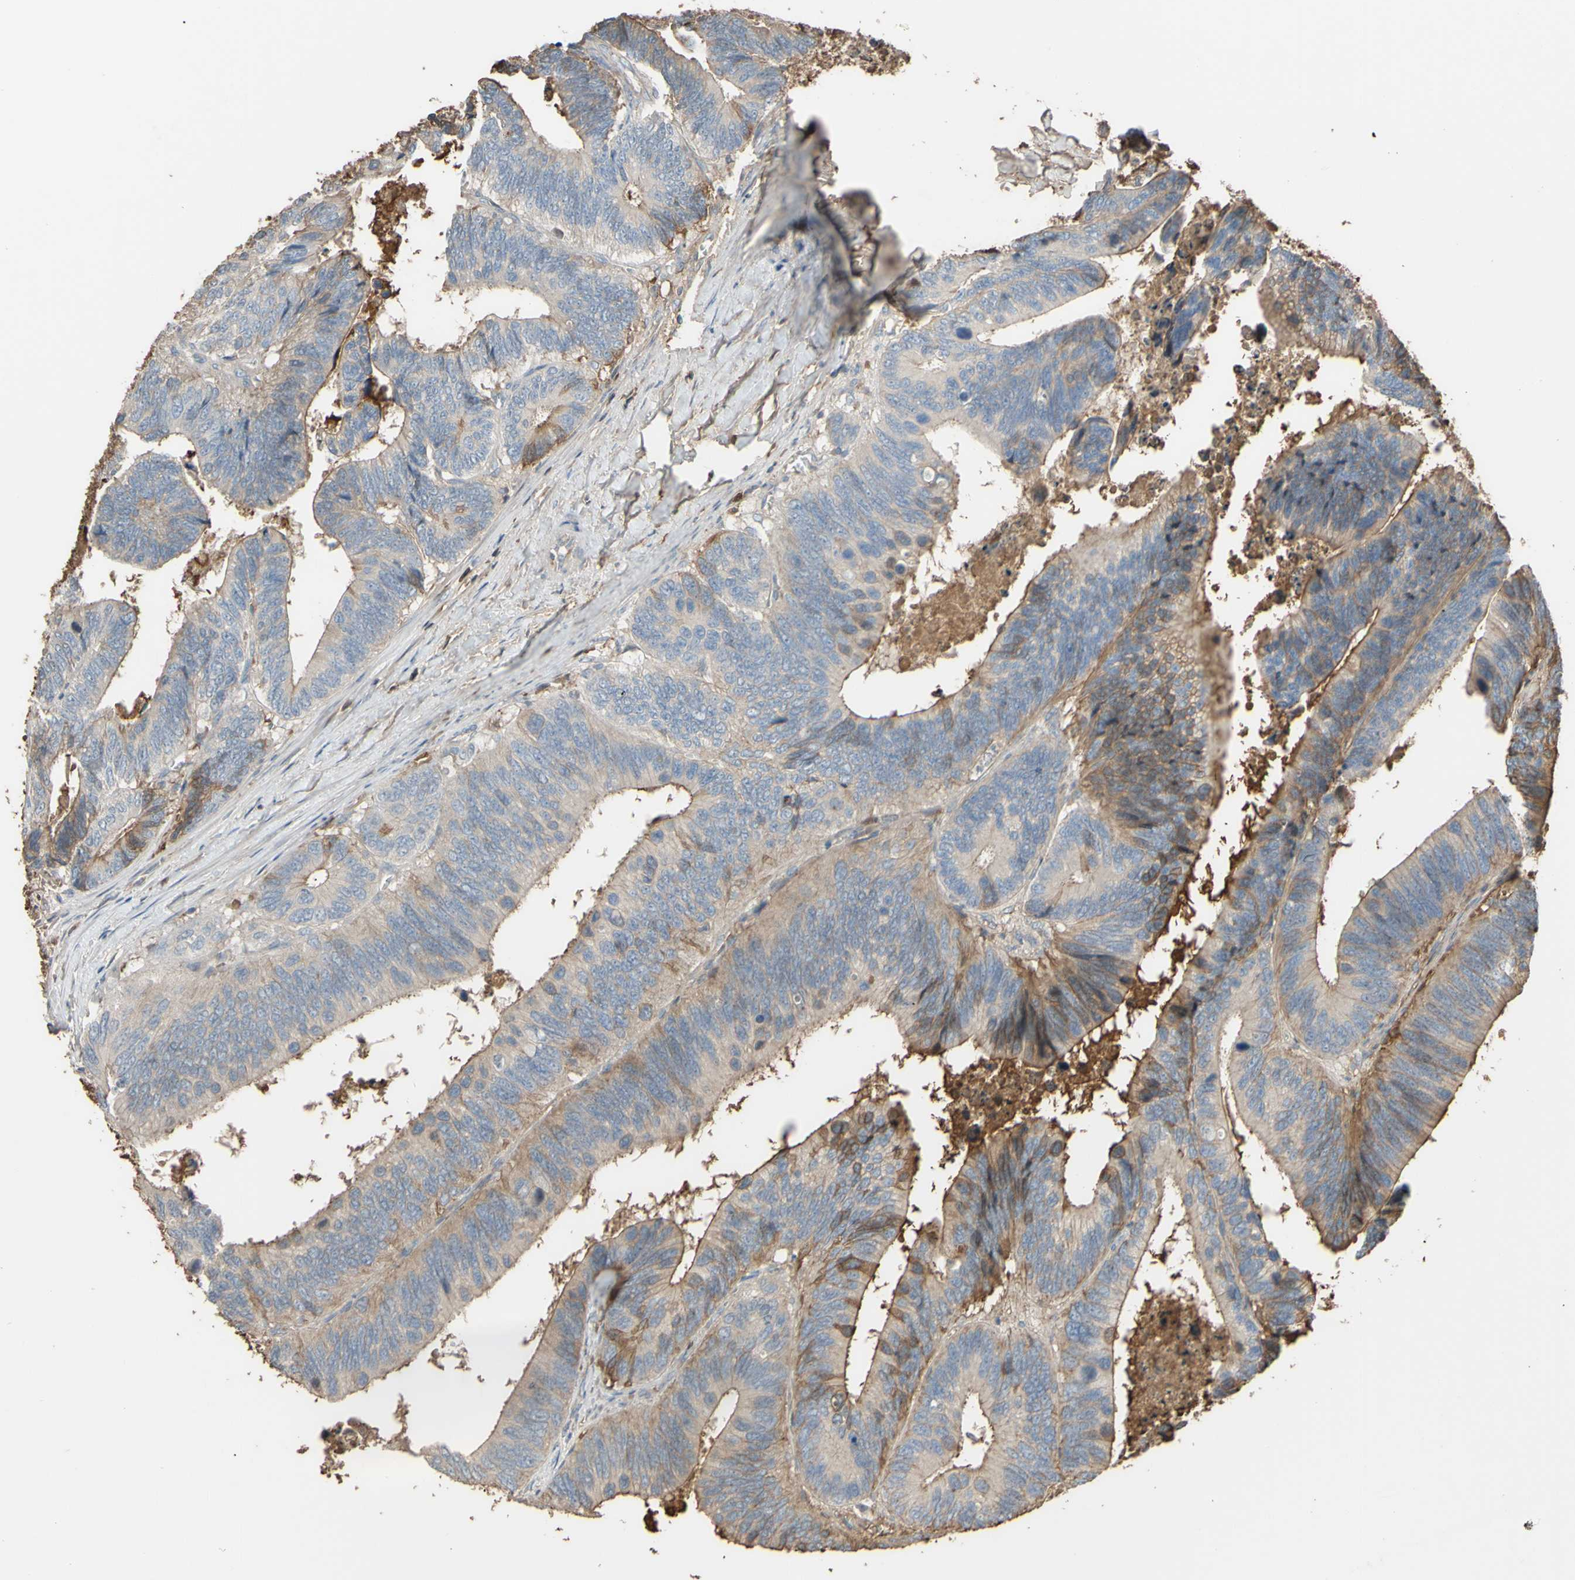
{"staining": {"intensity": "weak", "quantity": ">75%", "location": "cytoplasmic/membranous"}, "tissue": "colorectal cancer", "cell_type": "Tumor cells", "image_type": "cancer", "snomed": [{"axis": "morphology", "description": "Adenocarcinoma, NOS"}, {"axis": "topography", "description": "Colon"}], "caption": "IHC (DAB (3,3'-diaminobenzidine)) staining of human colorectal cancer (adenocarcinoma) demonstrates weak cytoplasmic/membranous protein positivity in about >75% of tumor cells. (Stains: DAB (3,3'-diaminobenzidine) in brown, nuclei in blue, Microscopy: brightfield microscopy at high magnification).", "gene": "PTGDS", "patient": {"sex": "male", "age": 72}}